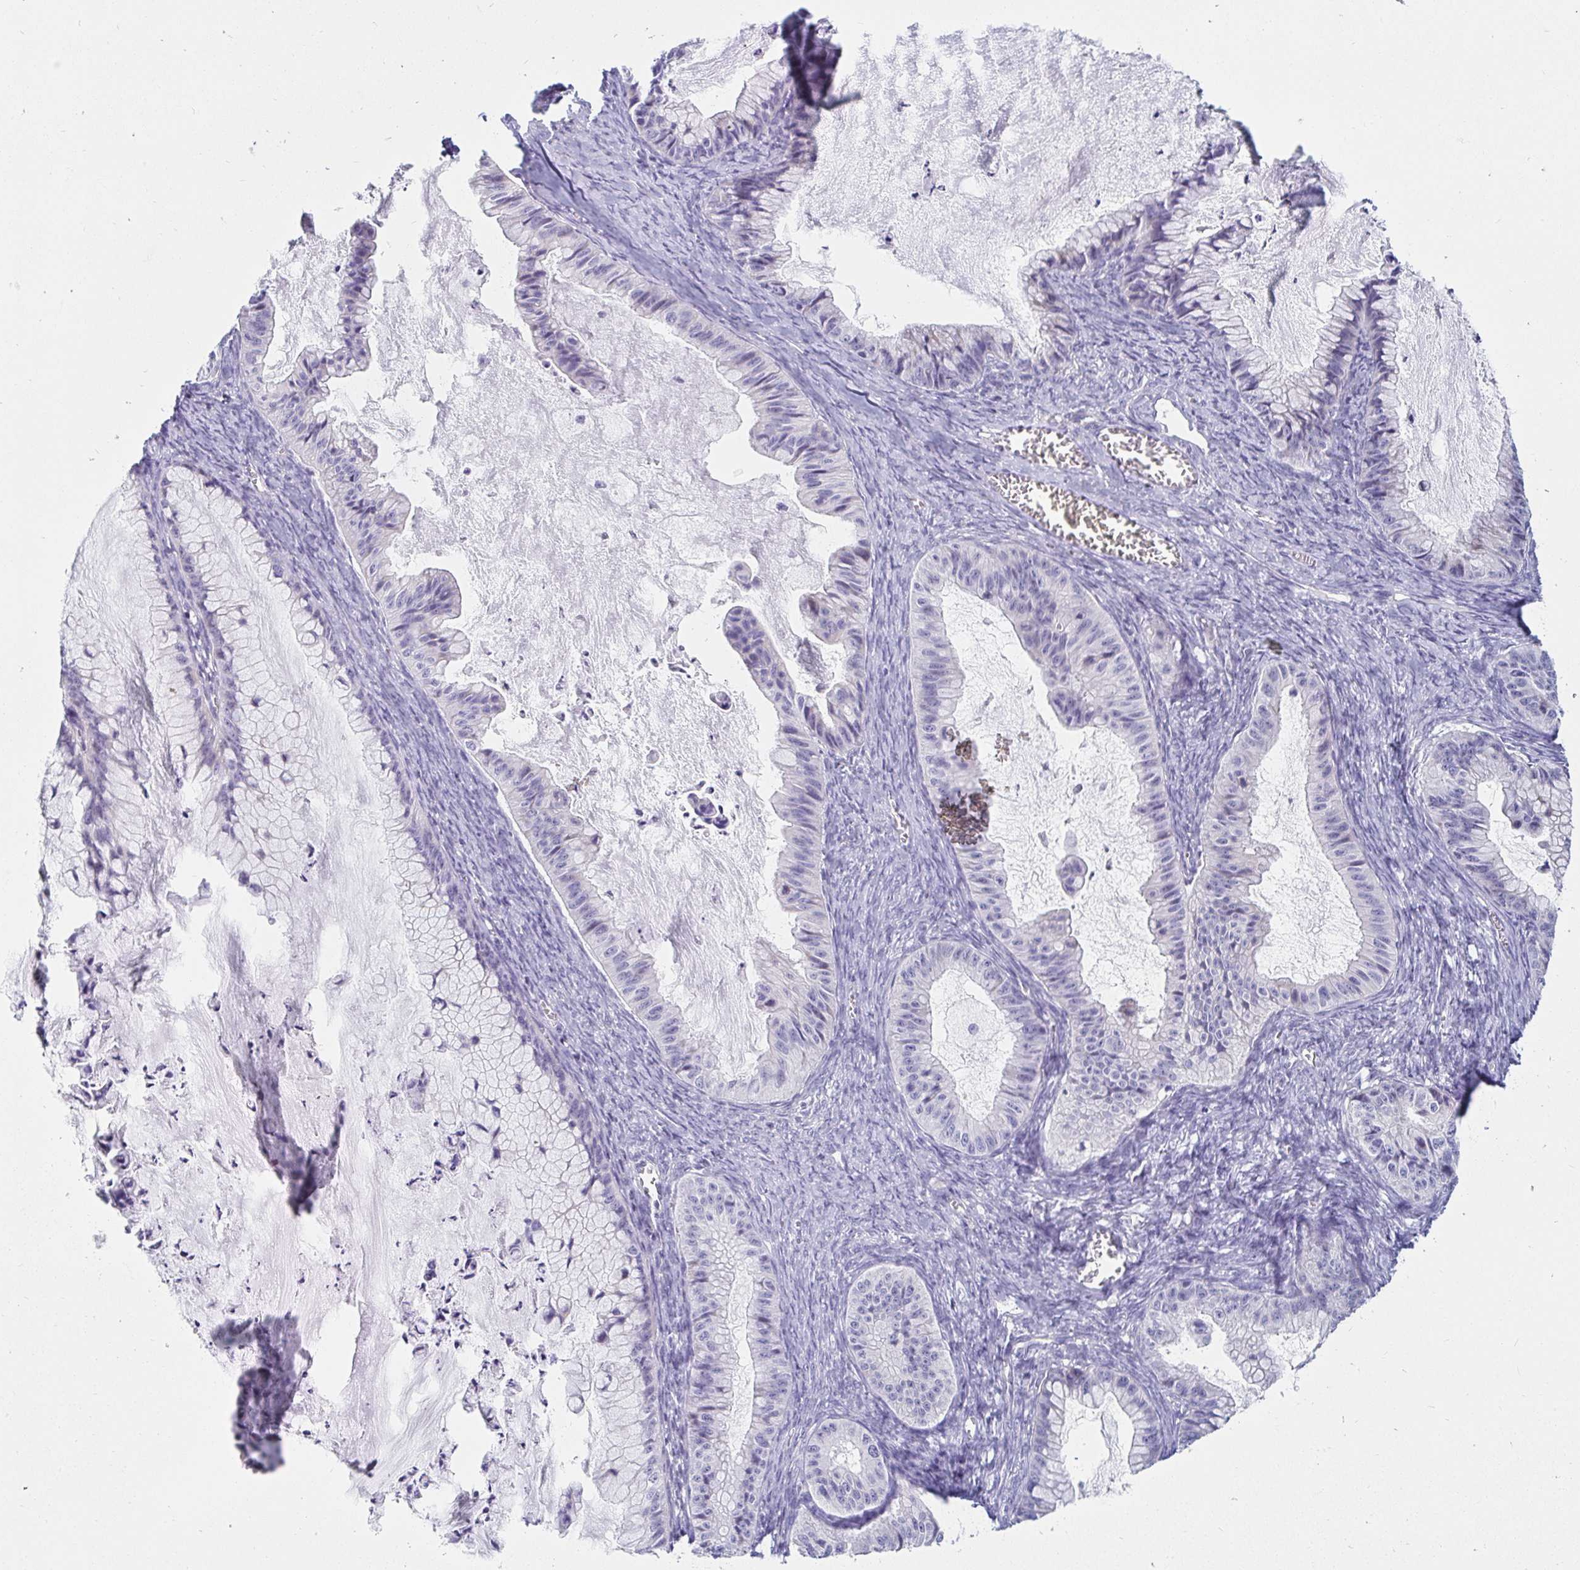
{"staining": {"intensity": "negative", "quantity": "none", "location": "none"}, "tissue": "ovarian cancer", "cell_type": "Tumor cells", "image_type": "cancer", "snomed": [{"axis": "morphology", "description": "Cystadenocarcinoma, mucinous, NOS"}, {"axis": "topography", "description": "Ovary"}], "caption": "There is no significant positivity in tumor cells of mucinous cystadenocarcinoma (ovarian).", "gene": "C4orf17", "patient": {"sex": "female", "age": 72}}